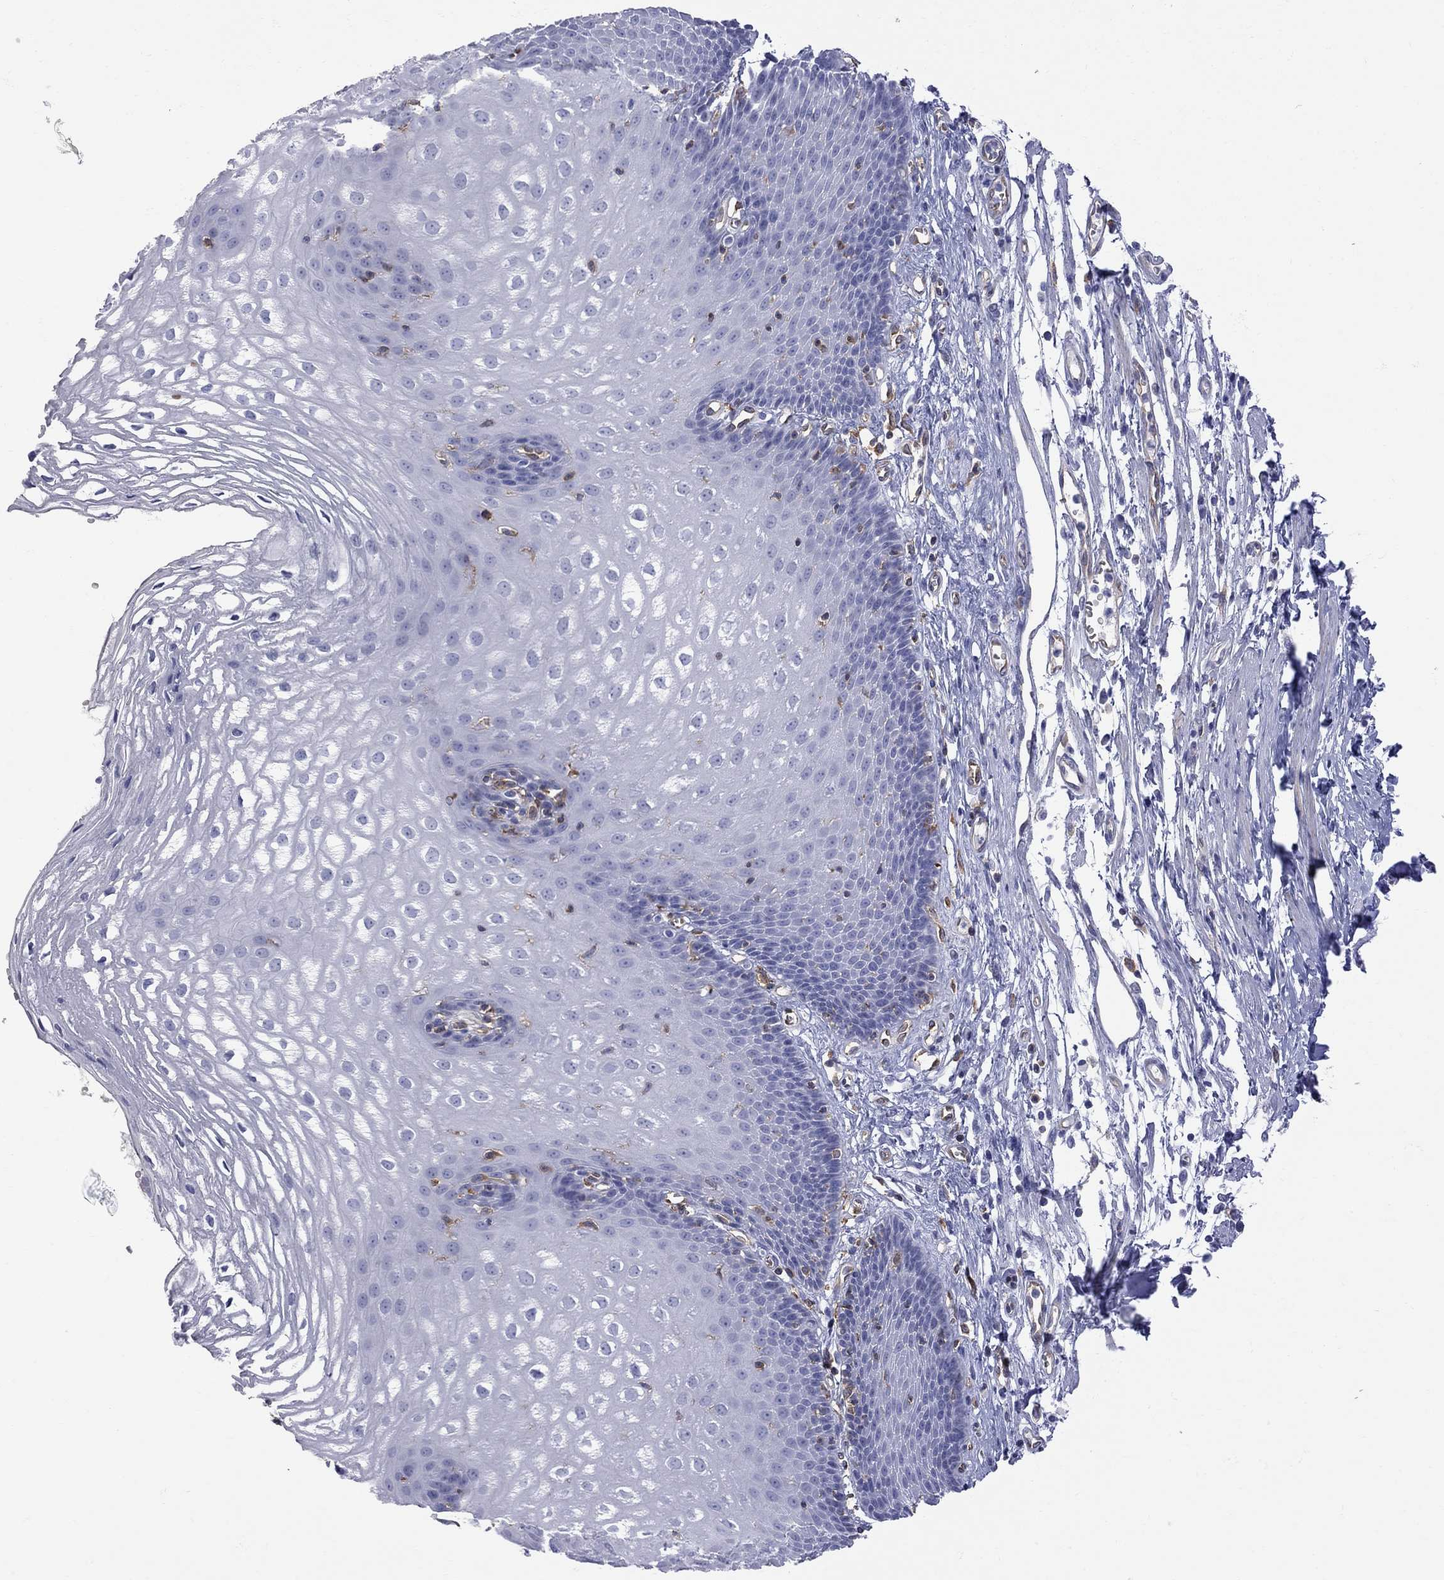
{"staining": {"intensity": "negative", "quantity": "none", "location": "none"}, "tissue": "esophagus", "cell_type": "Squamous epithelial cells", "image_type": "normal", "snomed": [{"axis": "morphology", "description": "Normal tissue, NOS"}, {"axis": "topography", "description": "Esophagus"}], "caption": "This is an IHC image of normal human esophagus. There is no positivity in squamous epithelial cells.", "gene": "ABI3", "patient": {"sex": "male", "age": 72}}